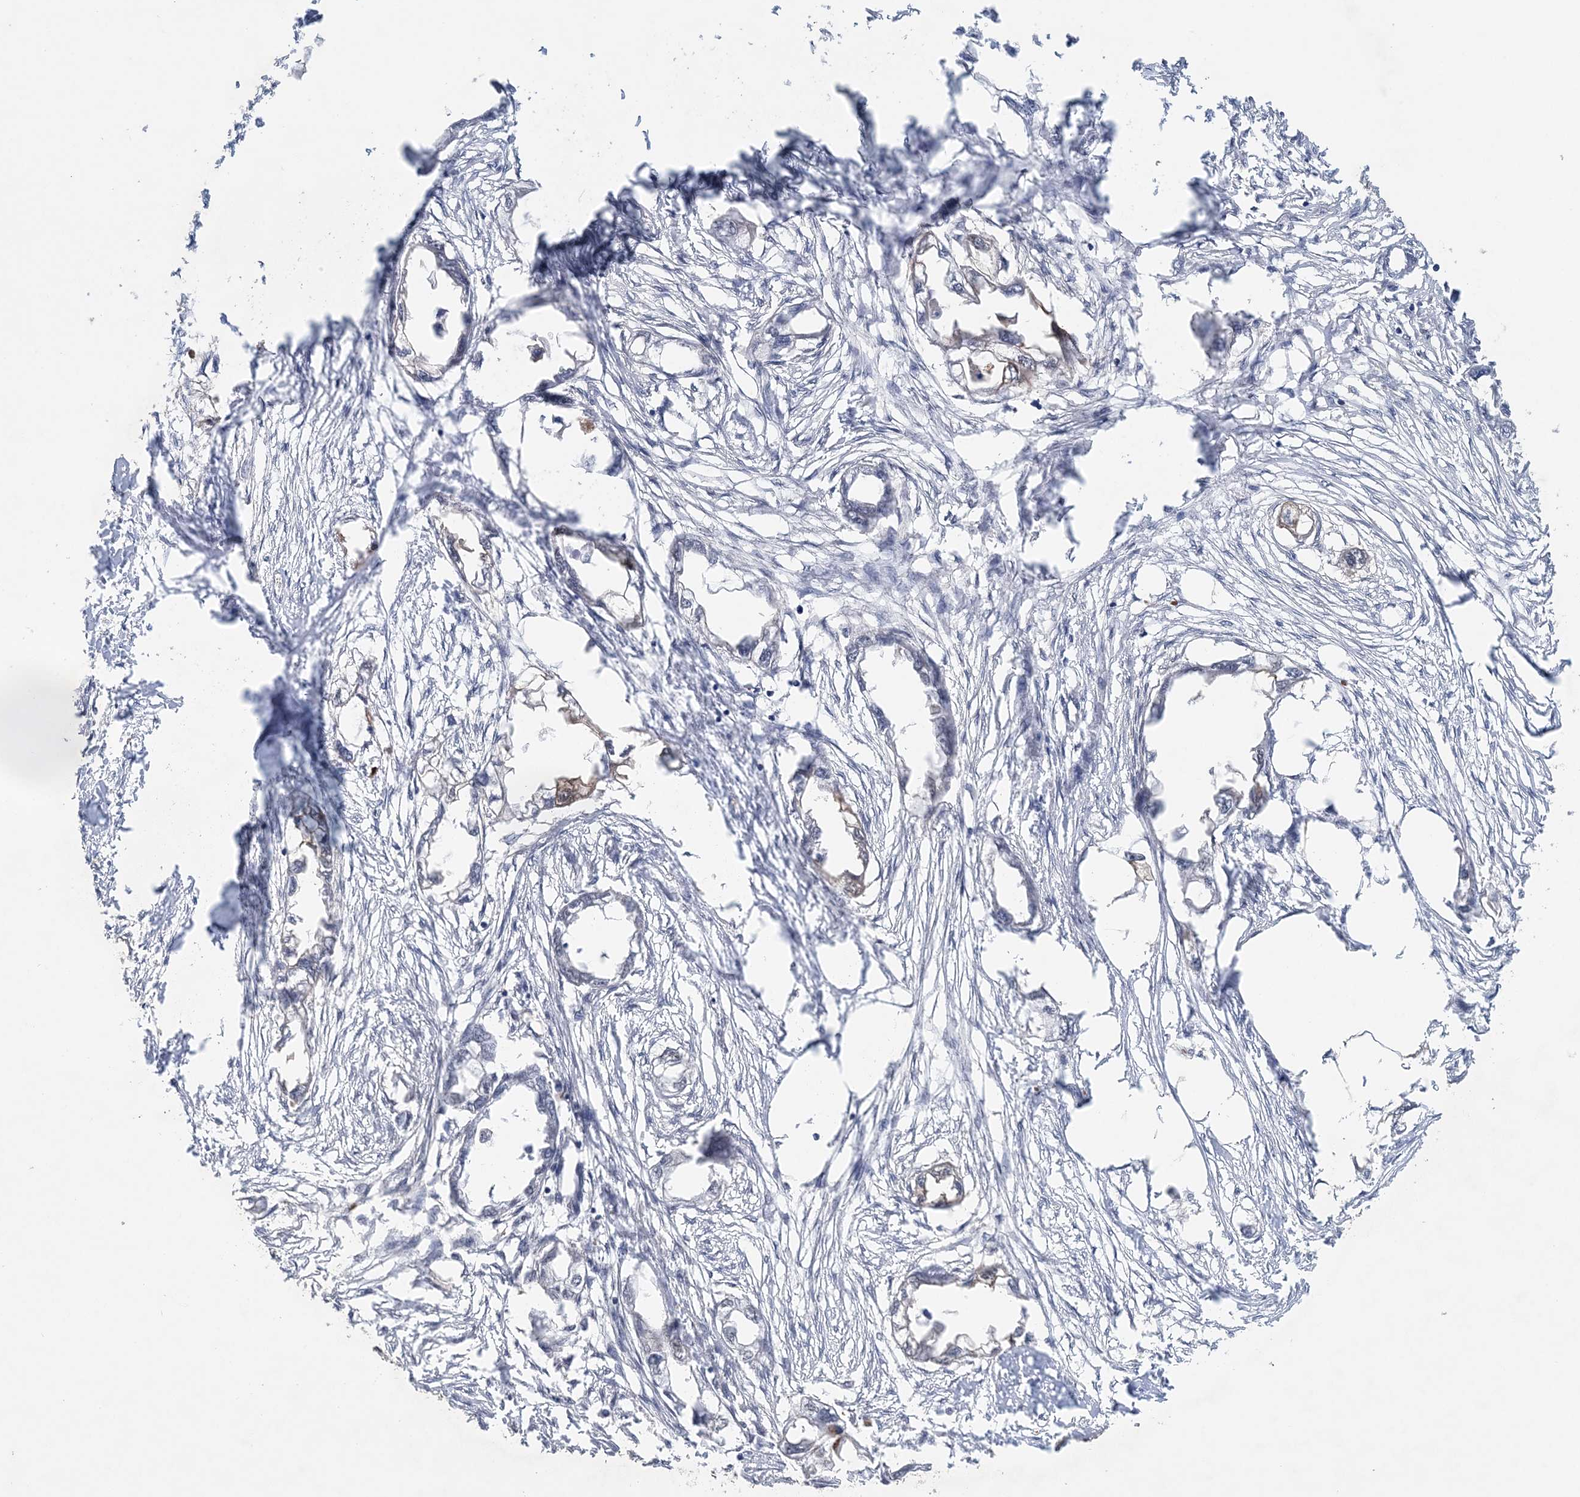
{"staining": {"intensity": "weak", "quantity": "<25%", "location": "cytoplasmic/membranous"}, "tissue": "endometrial cancer", "cell_type": "Tumor cells", "image_type": "cancer", "snomed": [{"axis": "morphology", "description": "Adenocarcinoma, NOS"}, {"axis": "morphology", "description": "Adenocarcinoma, metastatic, NOS"}, {"axis": "topography", "description": "Adipose tissue"}, {"axis": "topography", "description": "Endometrium"}], "caption": "Tumor cells are negative for protein expression in human endometrial metastatic adenocarcinoma.", "gene": "CCDC152", "patient": {"sex": "female", "age": 67}}